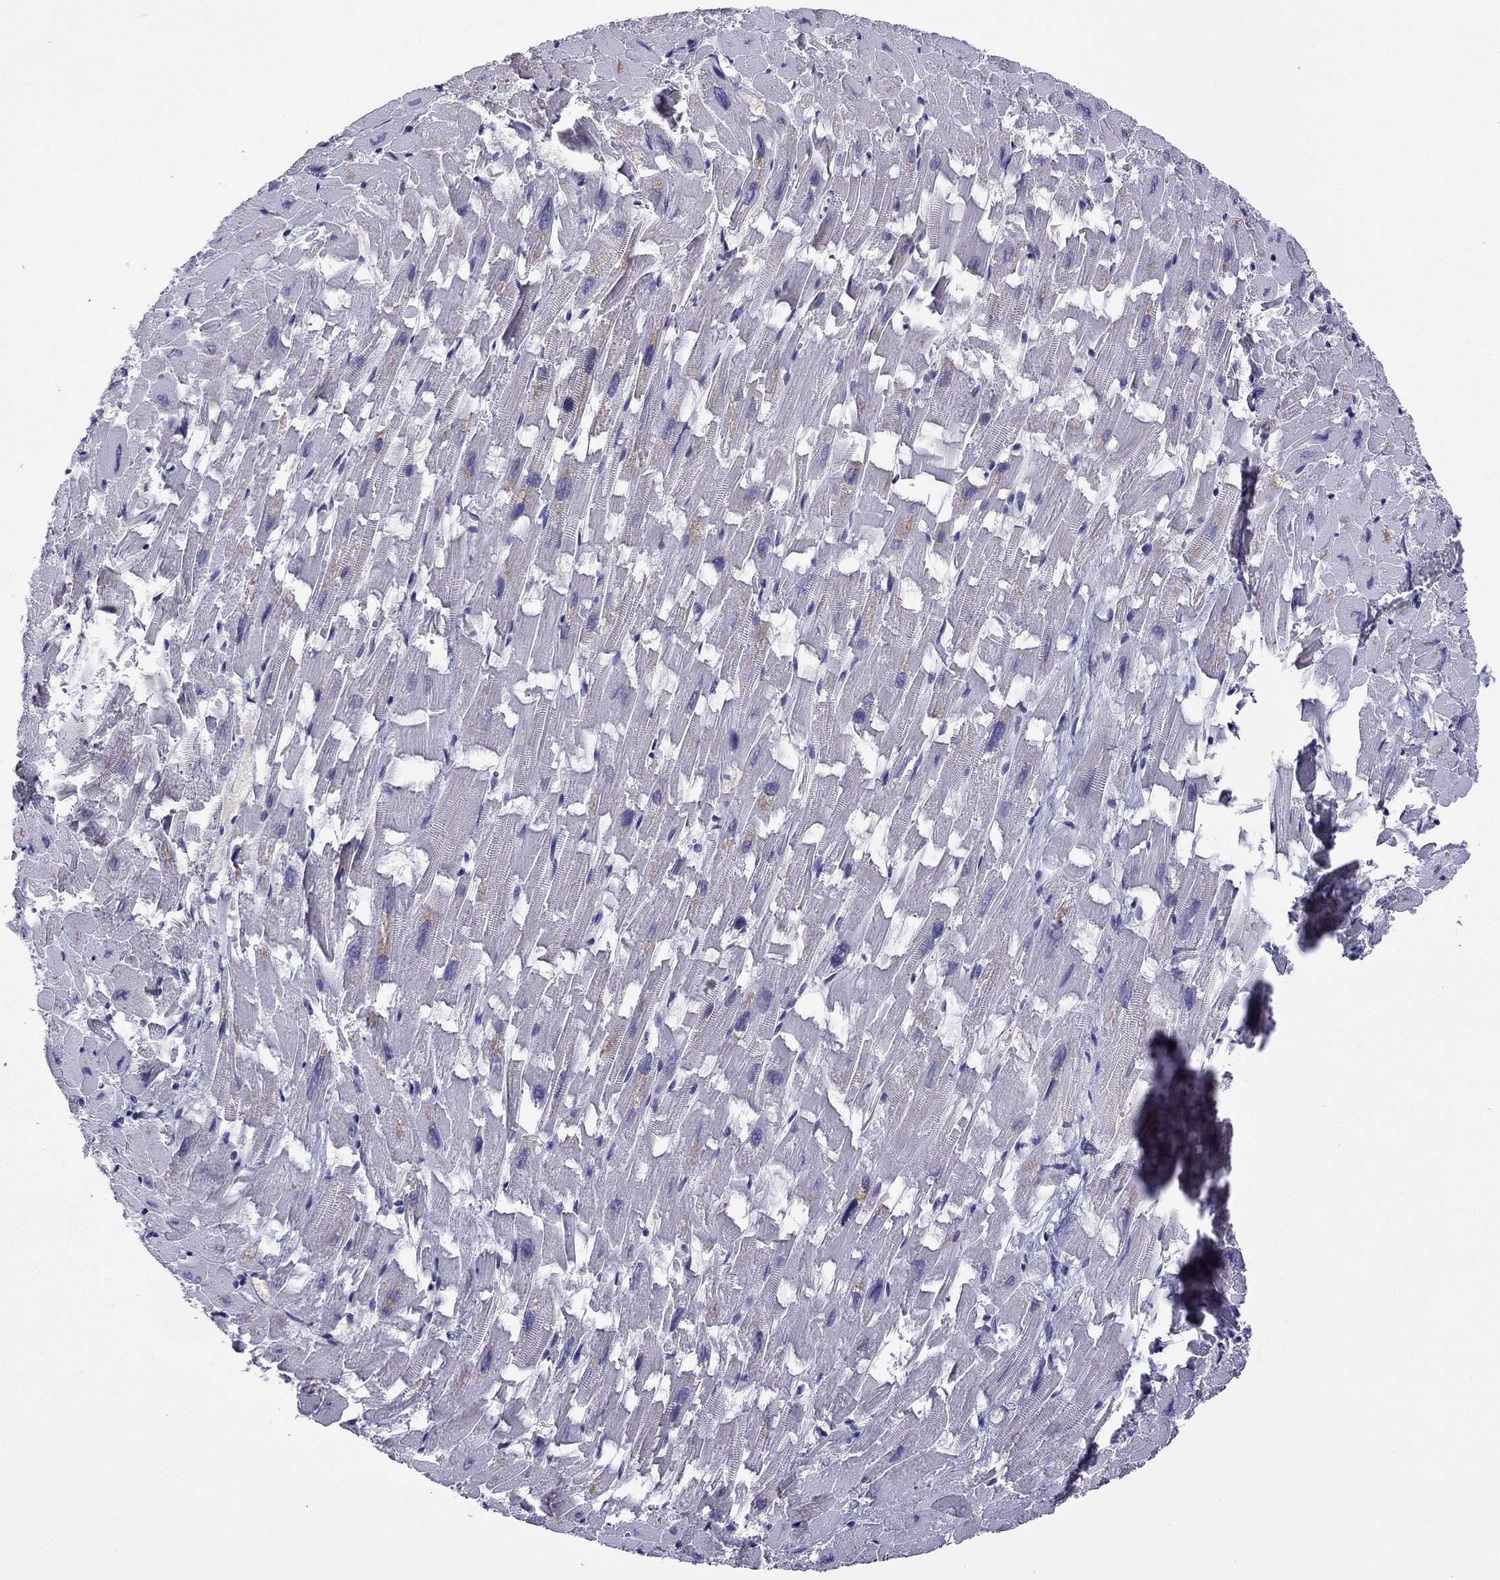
{"staining": {"intensity": "negative", "quantity": "none", "location": "none"}, "tissue": "heart muscle", "cell_type": "Cardiomyocytes", "image_type": "normal", "snomed": [{"axis": "morphology", "description": "Normal tissue, NOS"}, {"axis": "topography", "description": "Heart"}], "caption": "Immunohistochemistry of normal human heart muscle exhibits no positivity in cardiomyocytes.", "gene": "SCG2", "patient": {"sex": "female", "age": 64}}